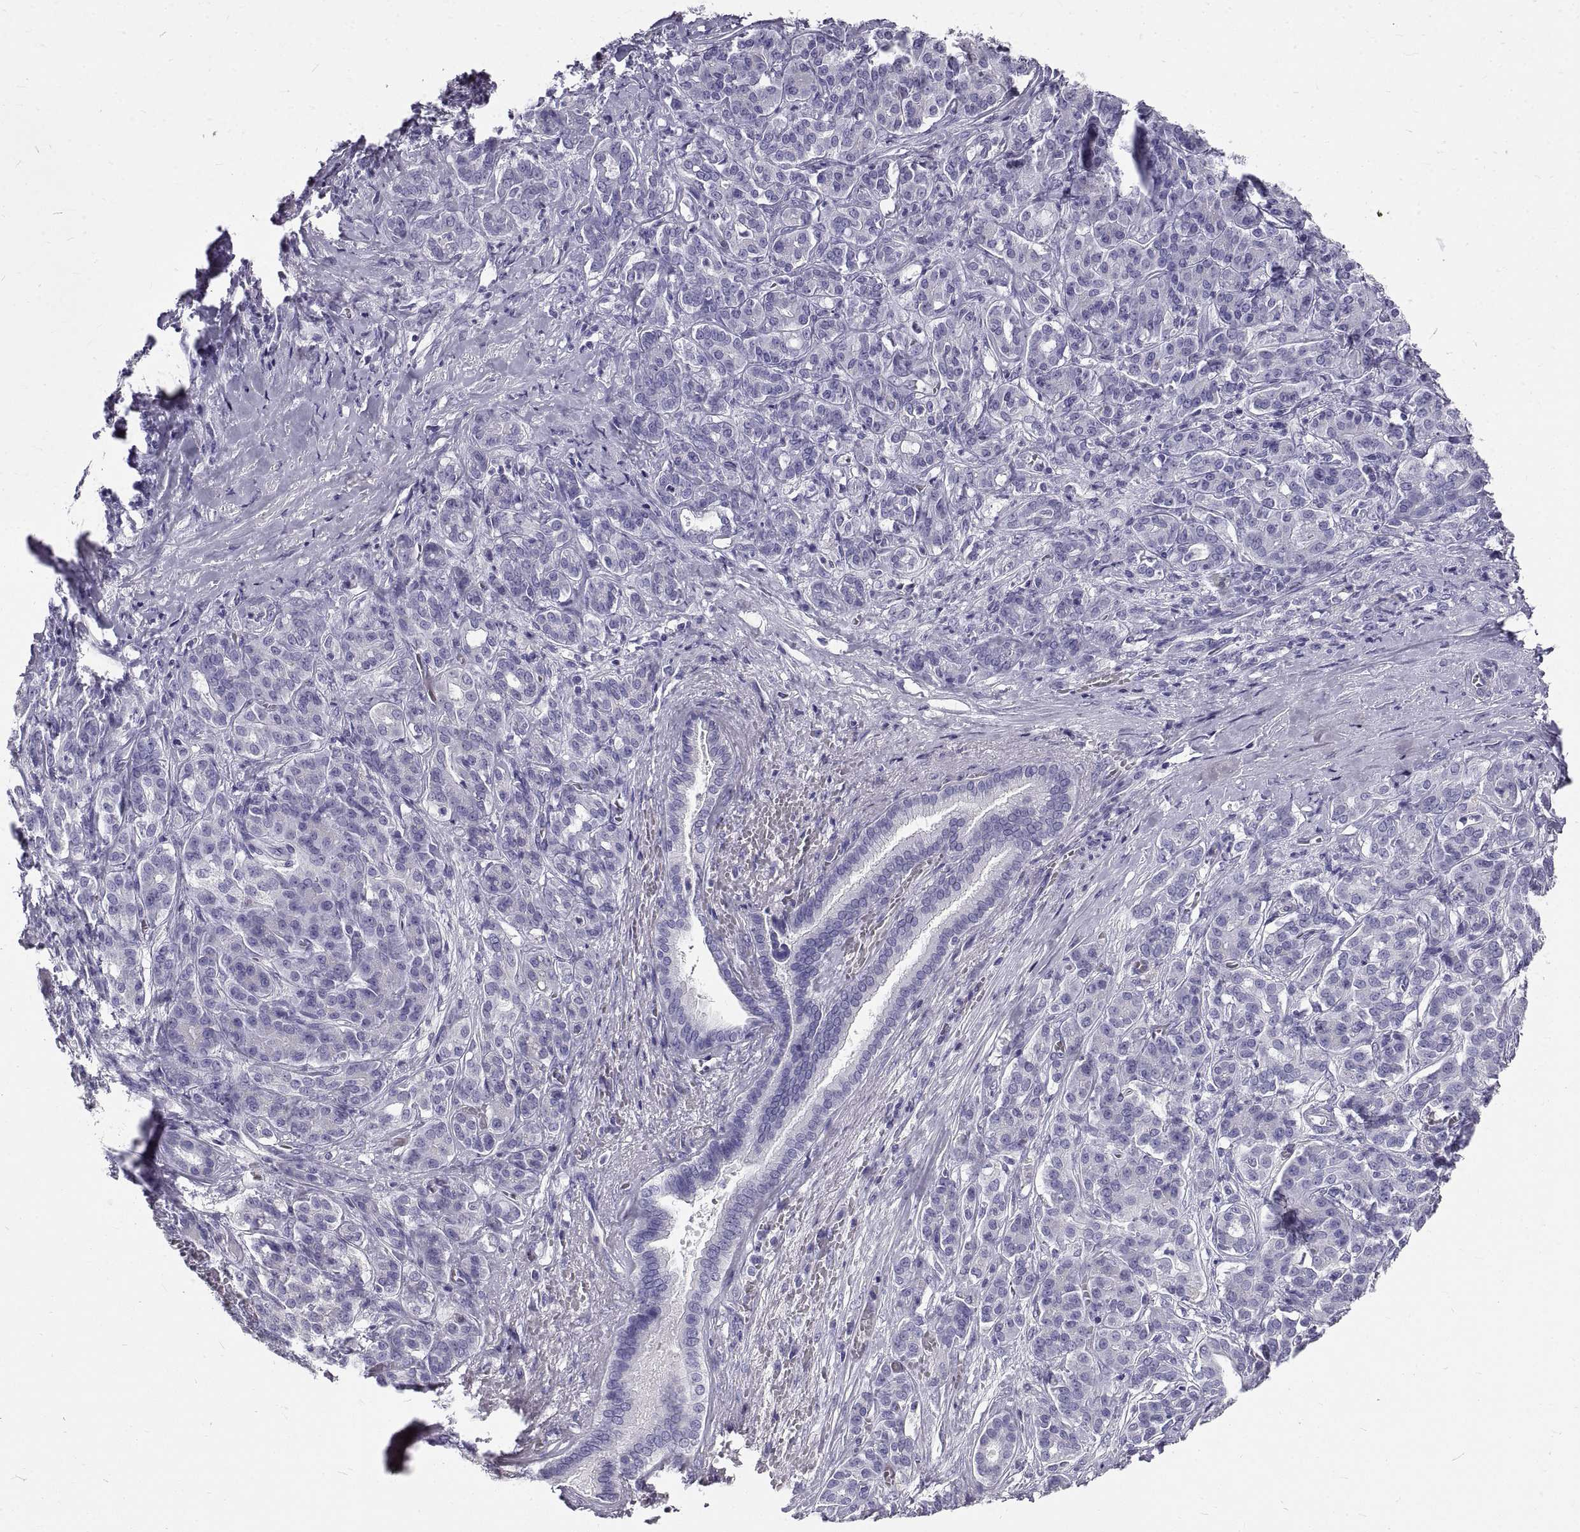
{"staining": {"intensity": "negative", "quantity": "none", "location": "none"}, "tissue": "pancreatic cancer", "cell_type": "Tumor cells", "image_type": "cancer", "snomed": [{"axis": "morphology", "description": "Normal tissue, NOS"}, {"axis": "morphology", "description": "Inflammation, NOS"}, {"axis": "morphology", "description": "Adenocarcinoma, NOS"}, {"axis": "topography", "description": "Pancreas"}], "caption": "Immunohistochemistry of human pancreatic cancer (adenocarcinoma) displays no positivity in tumor cells.", "gene": "GNG12", "patient": {"sex": "male", "age": 57}}